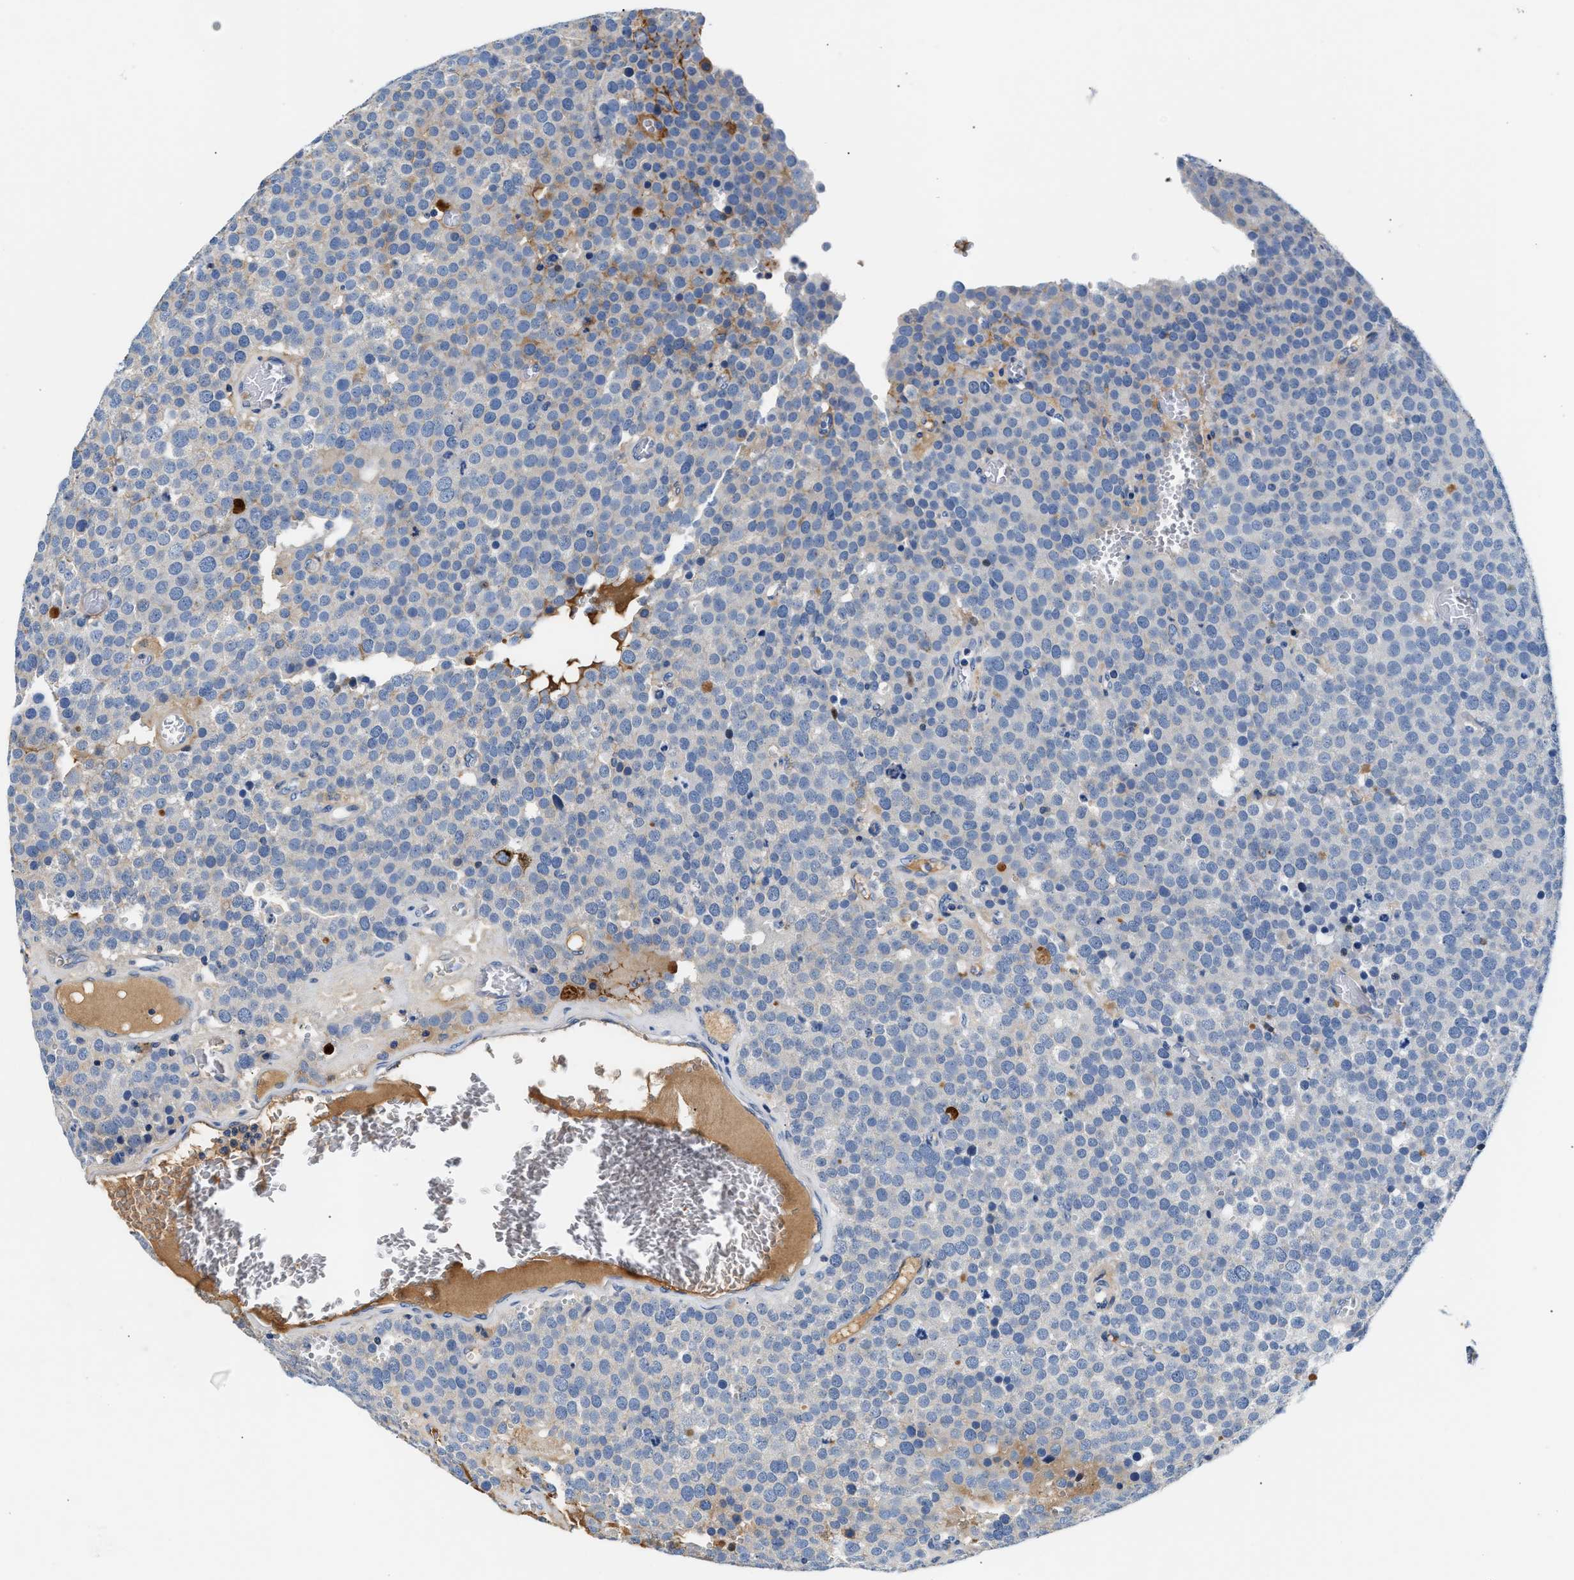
{"staining": {"intensity": "negative", "quantity": "none", "location": "none"}, "tissue": "testis cancer", "cell_type": "Tumor cells", "image_type": "cancer", "snomed": [{"axis": "morphology", "description": "Normal tissue, NOS"}, {"axis": "morphology", "description": "Seminoma, NOS"}, {"axis": "topography", "description": "Testis"}], "caption": "The micrograph demonstrates no significant positivity in tumor cells of testis cancer.", "gene": "TUT7", "patient": {"sex": "male", "age": 71}}